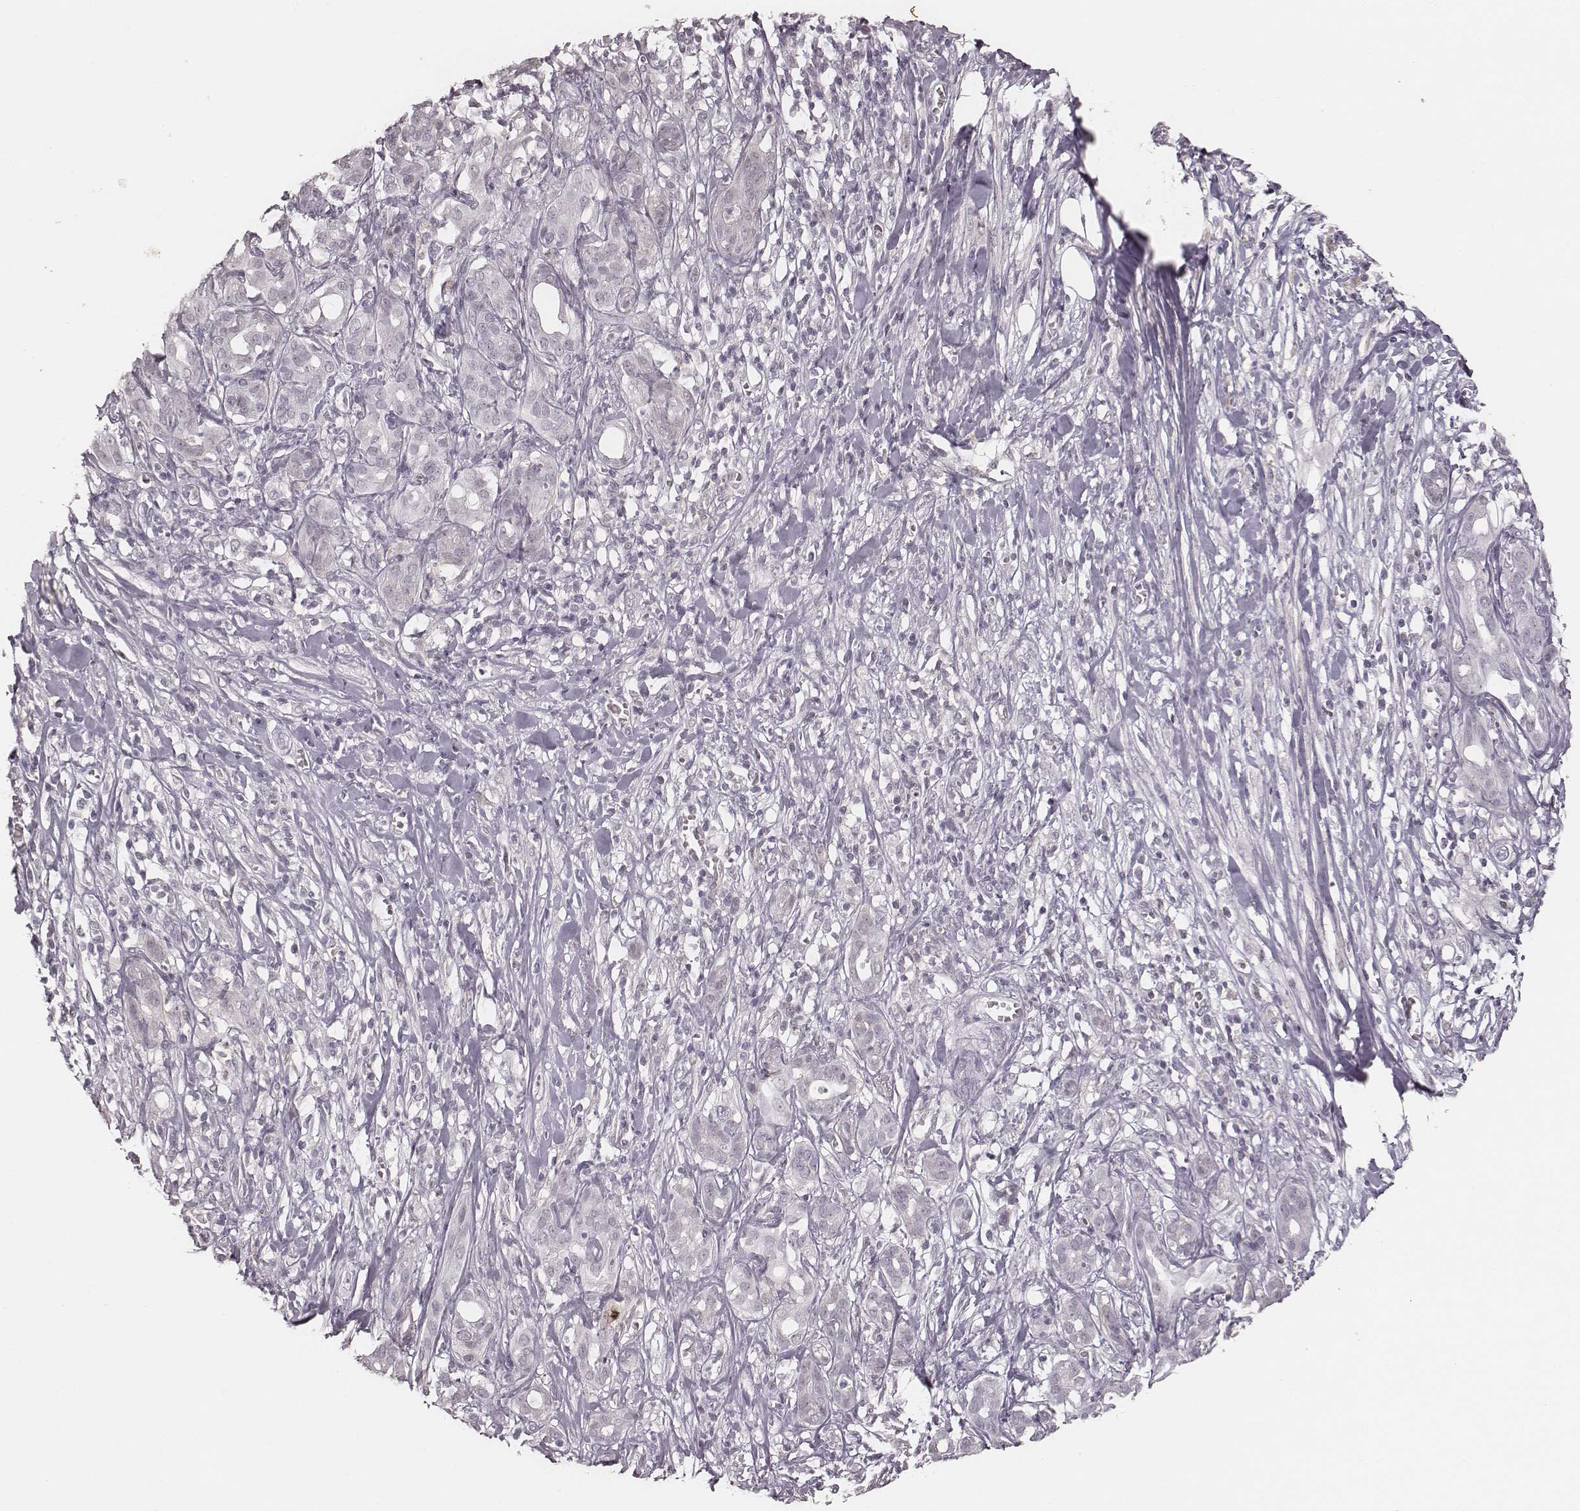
{"staining": {"intensity": "negative", "quantity": "none", "location": "none"}, "tissue": "pancreatic cancer", "cell_type": "Tumor cells", "image_type": "cancer", "snomed": [{"axis": "morphology", "description": "Adenocarcinoma, NOS"}, {"axis": "topography", "description": "Pancreas"}], "caption": "Immunohistochemical staining of pancreatic adenocarcinoma exhibits no significant positivity in tumor cells.", "gene": "MSX1", "patient": {"sex": "male", "age": 61}}